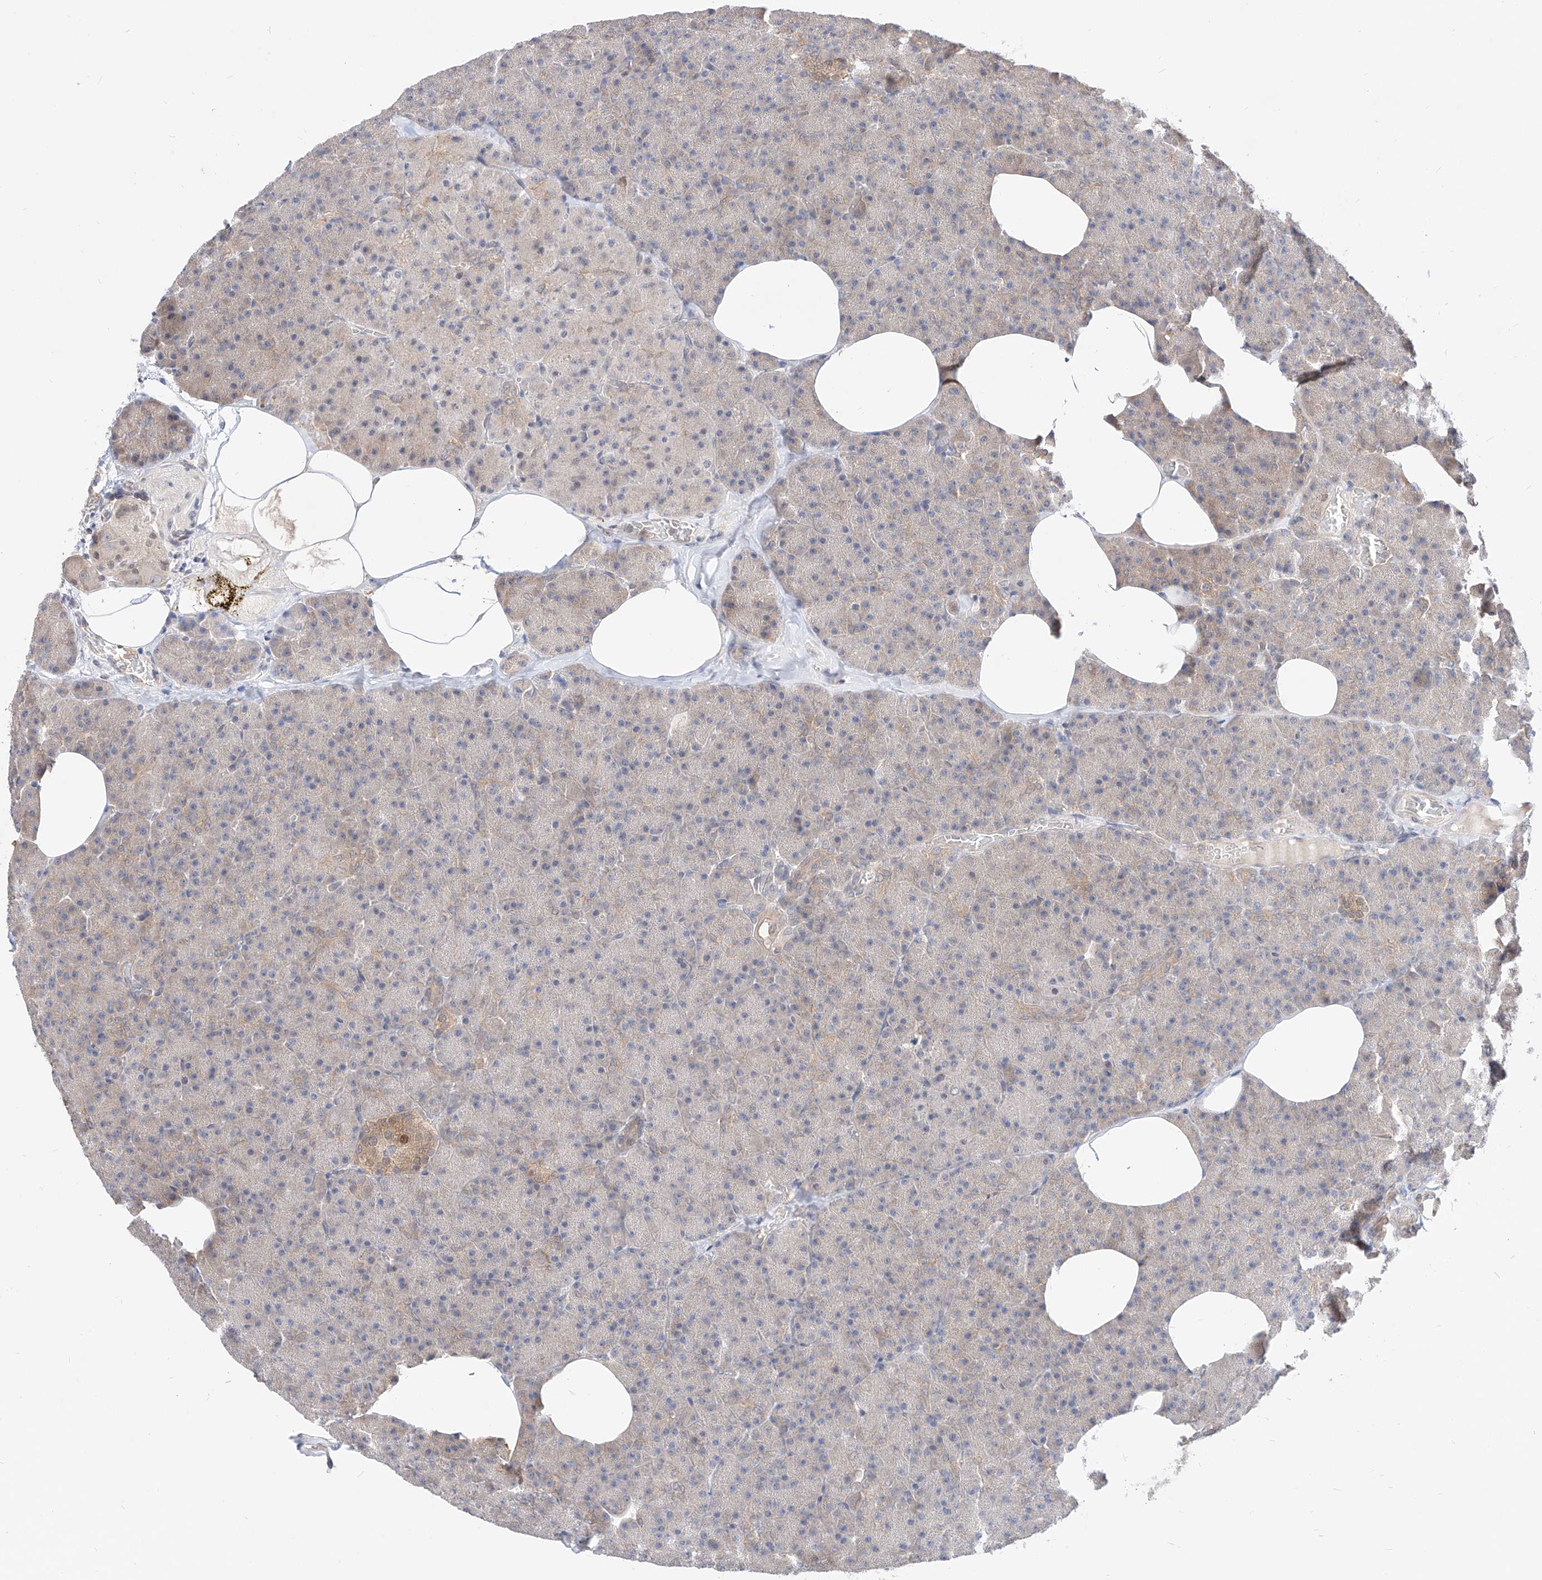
{"staining": {"intensity": "weak", "quantity": "<25%", "location": "cytoplasmic/membranous"}, "tissue": "pancreas", "cell_type": "Exocrine glandular cells", "image_type": "normal", "snomed": [{"axis": "morphology", "description": "Normal tissue, NOS"}, {"axis": "morphology", "description": "Carcinoid, malignant, NOS"}, {"axis": "topography", "description": "Pancreas"}], "caption": "Immunohistochemical staining of normal human pancreas exhibits no significant positivity in exocrine glandular cells.", "gene": "TSNAX", "patient": {"sex": "female", "age": 35}}